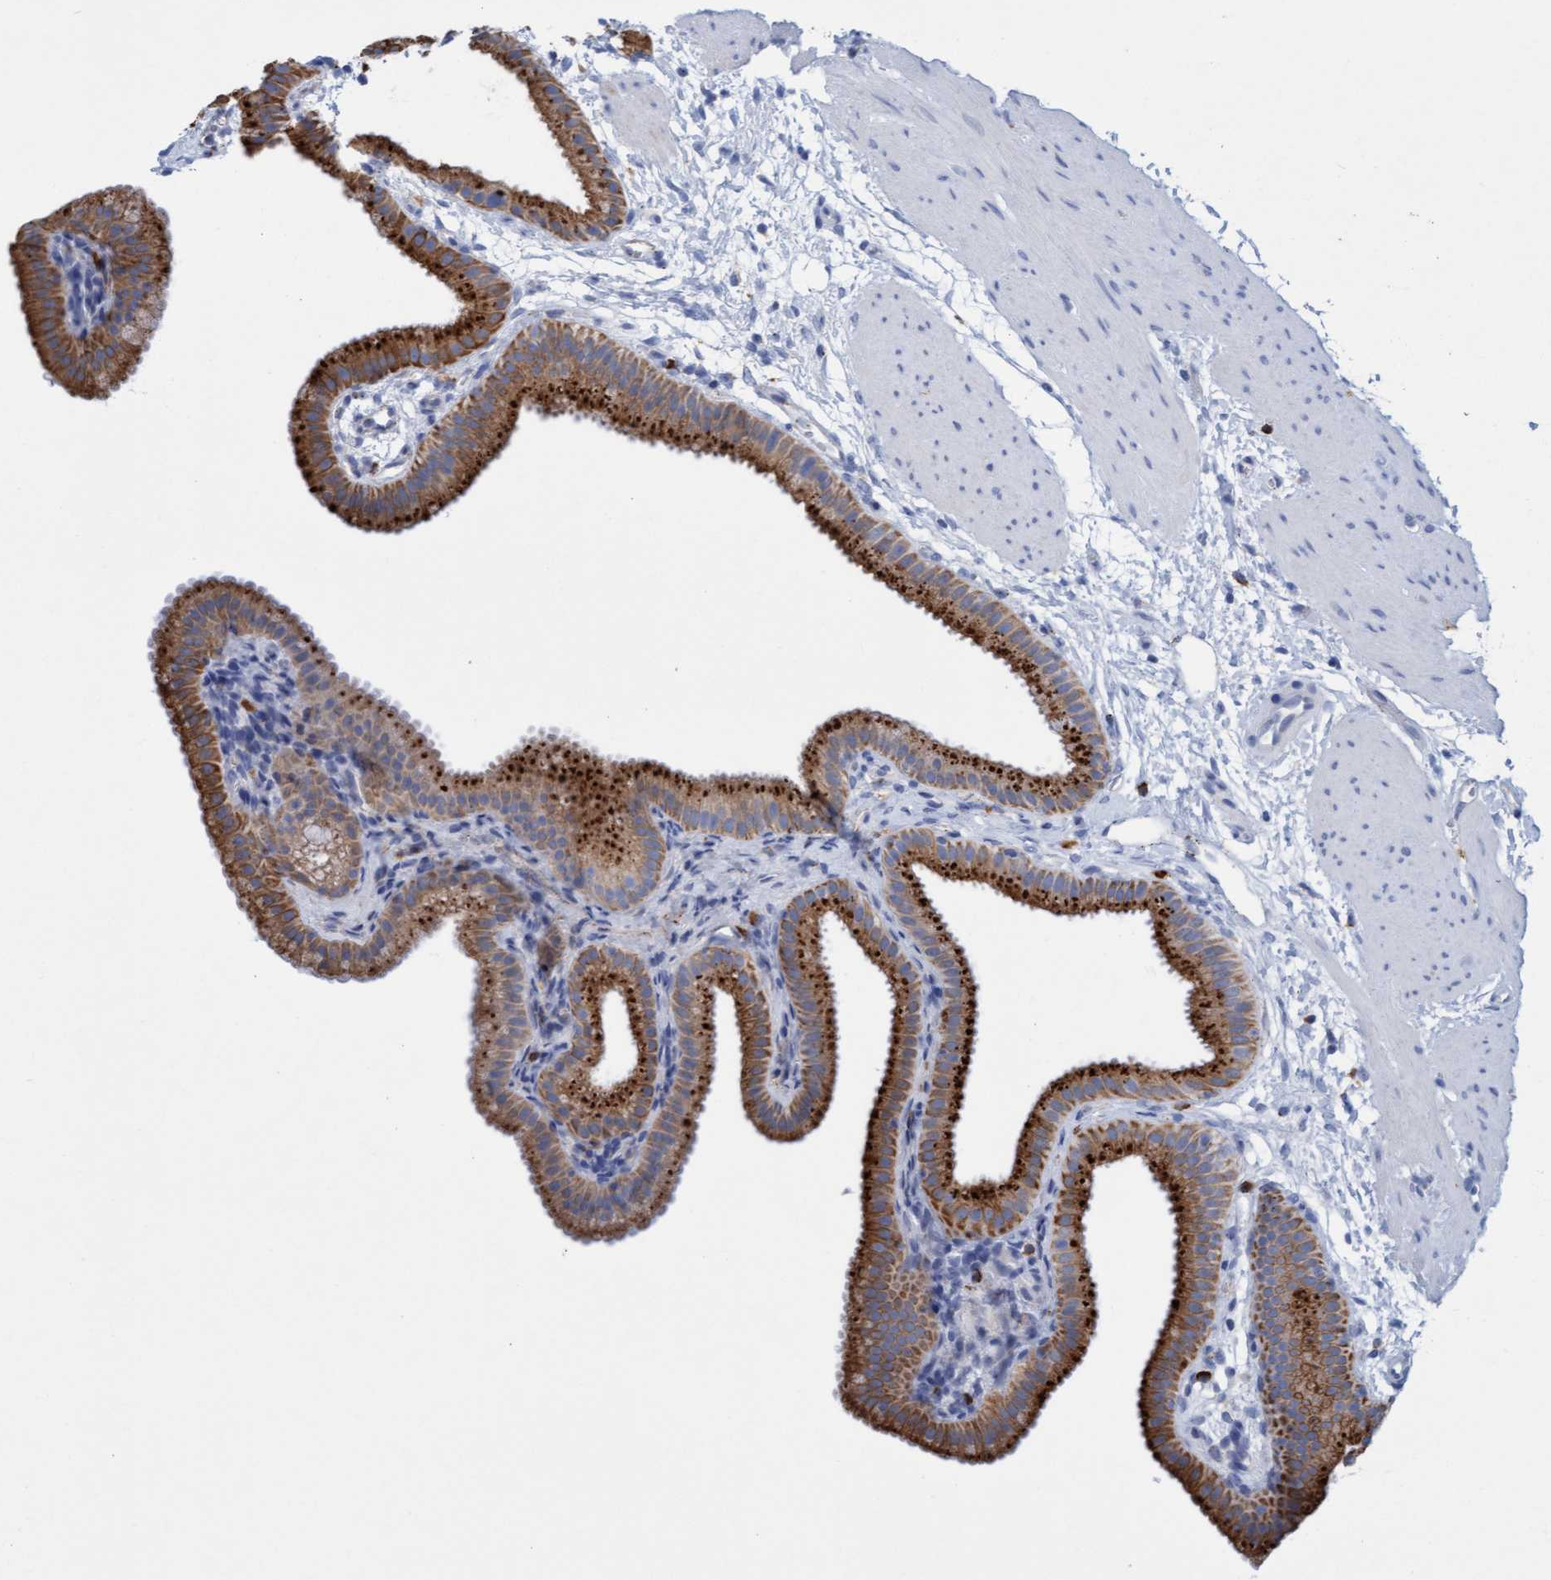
{"staining": {"intensity": "strong", "quantity": ">75%", "location": "cytoplasmic/membranous"}, "tissue": "gallbladder", "cell_type": "Glandular cells", "image_type": "normal", "snomed": [{"axis": "morphology", "description": "Normal tissue, NOS"}, {"axis": "topography", "description": "Gallbladder"}], "caption": "Protein staining of benign gallbladder displays strong cytoplasmic/membranous positivity in about >75% of glandular cells.", "gene": "SGSH", "patient": {"sex": "female", "age": 64}}